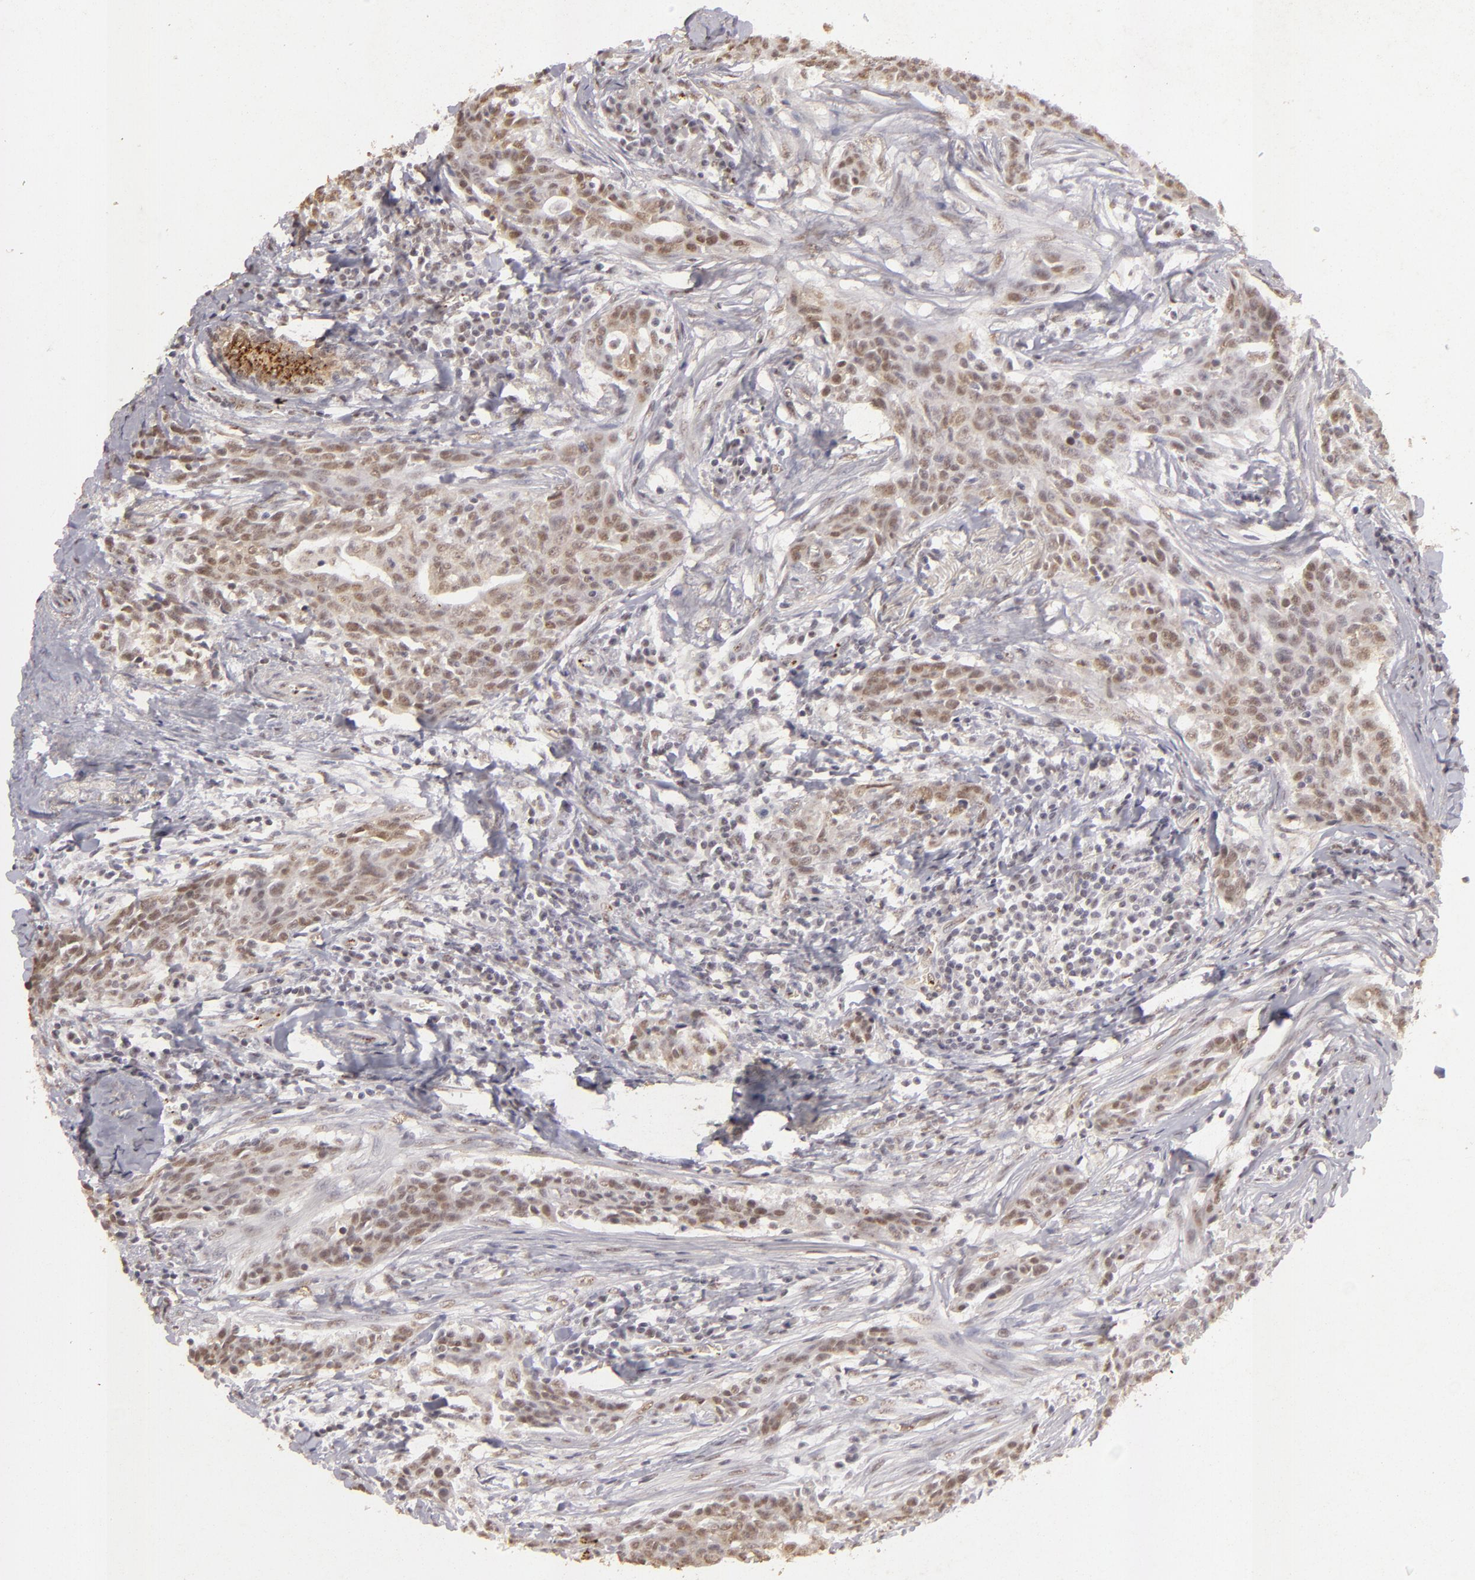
{"staining": {"intensity": "weak", "quantity": ">75%", "location": "nuclear"}, "tissue": "breast cancer", "cell_type": "Tumor cells", "image_type": "cancer", "snomed": [{"axis": "morphology", "description": "Duct carcinoma"}, {"axis": "topography", "description": "Breast"}], "caption": "Breast cancer (intraductal carcinoma) was stained to show a protein in brown. There is low levels of weak nuclear positivity in approximately >75% of tumor cells. Using DAB (3,3'-diaminobenzidine) (brown) and hematoxylin (blue) stains, captured at high magnification using brightfield microscopy.", "gene": "CBX3", "patient": {"sex": "female", "age": 50}}